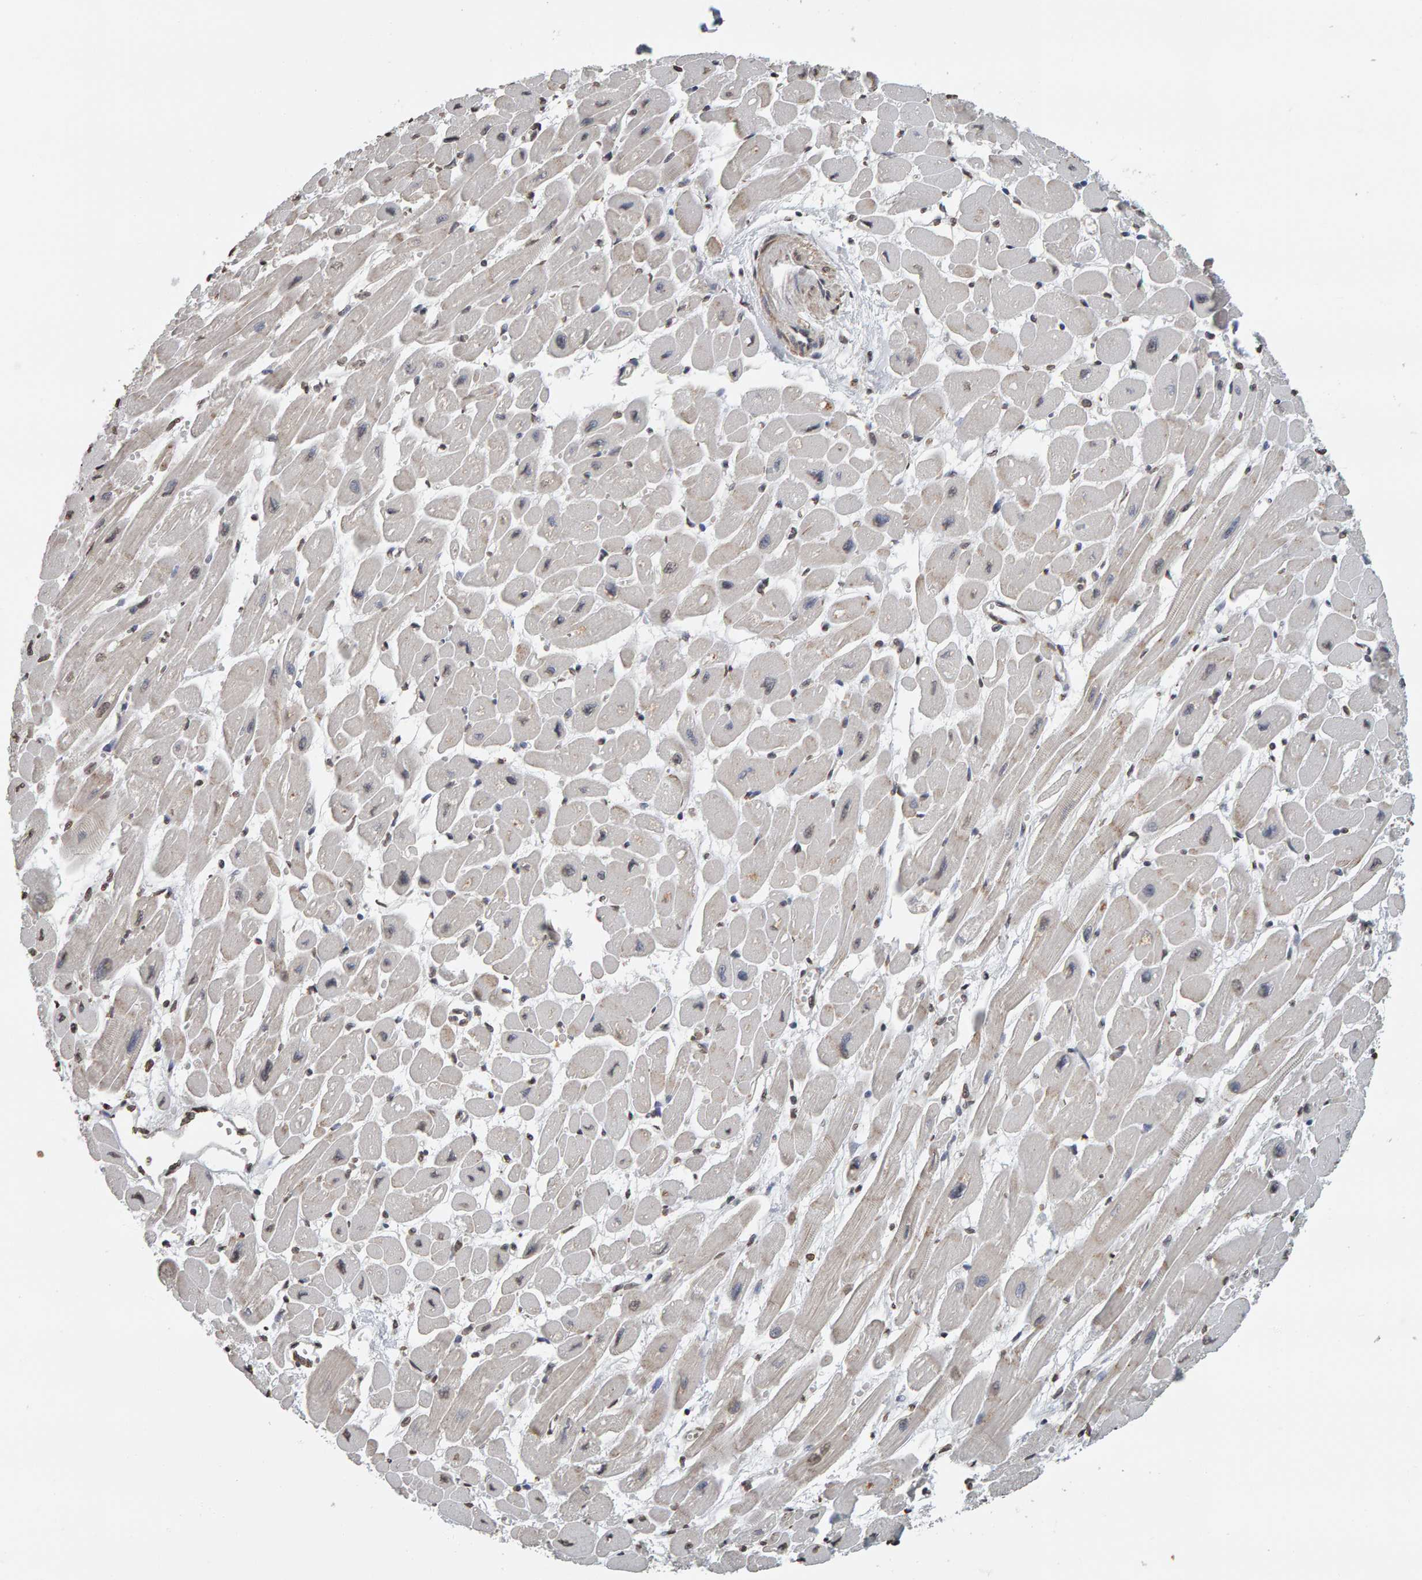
{"staining": {"intensity": "moderate", "quantity": "25%-75%", "location": "cytoplasmic/membranous,nuclear"}, "tissue": "heart muscle", "cell_type": "Cardiomyocytes", "image_type": "normal", "snomed": [{"axis": "morphology", "description": "Normal tissue, NOS"}, {"axis": "topography", "description": "Heart"}], "caption": "Moderate cytoplasmic/membranous,nuclear positivity for a protein is present in about 25%-75% of cardiomyocytes of unremarkable heart muscle using immunohistochemistry (IHC).", "gene": "AFF4", "patient": {"sex": "female", "age": 54}}